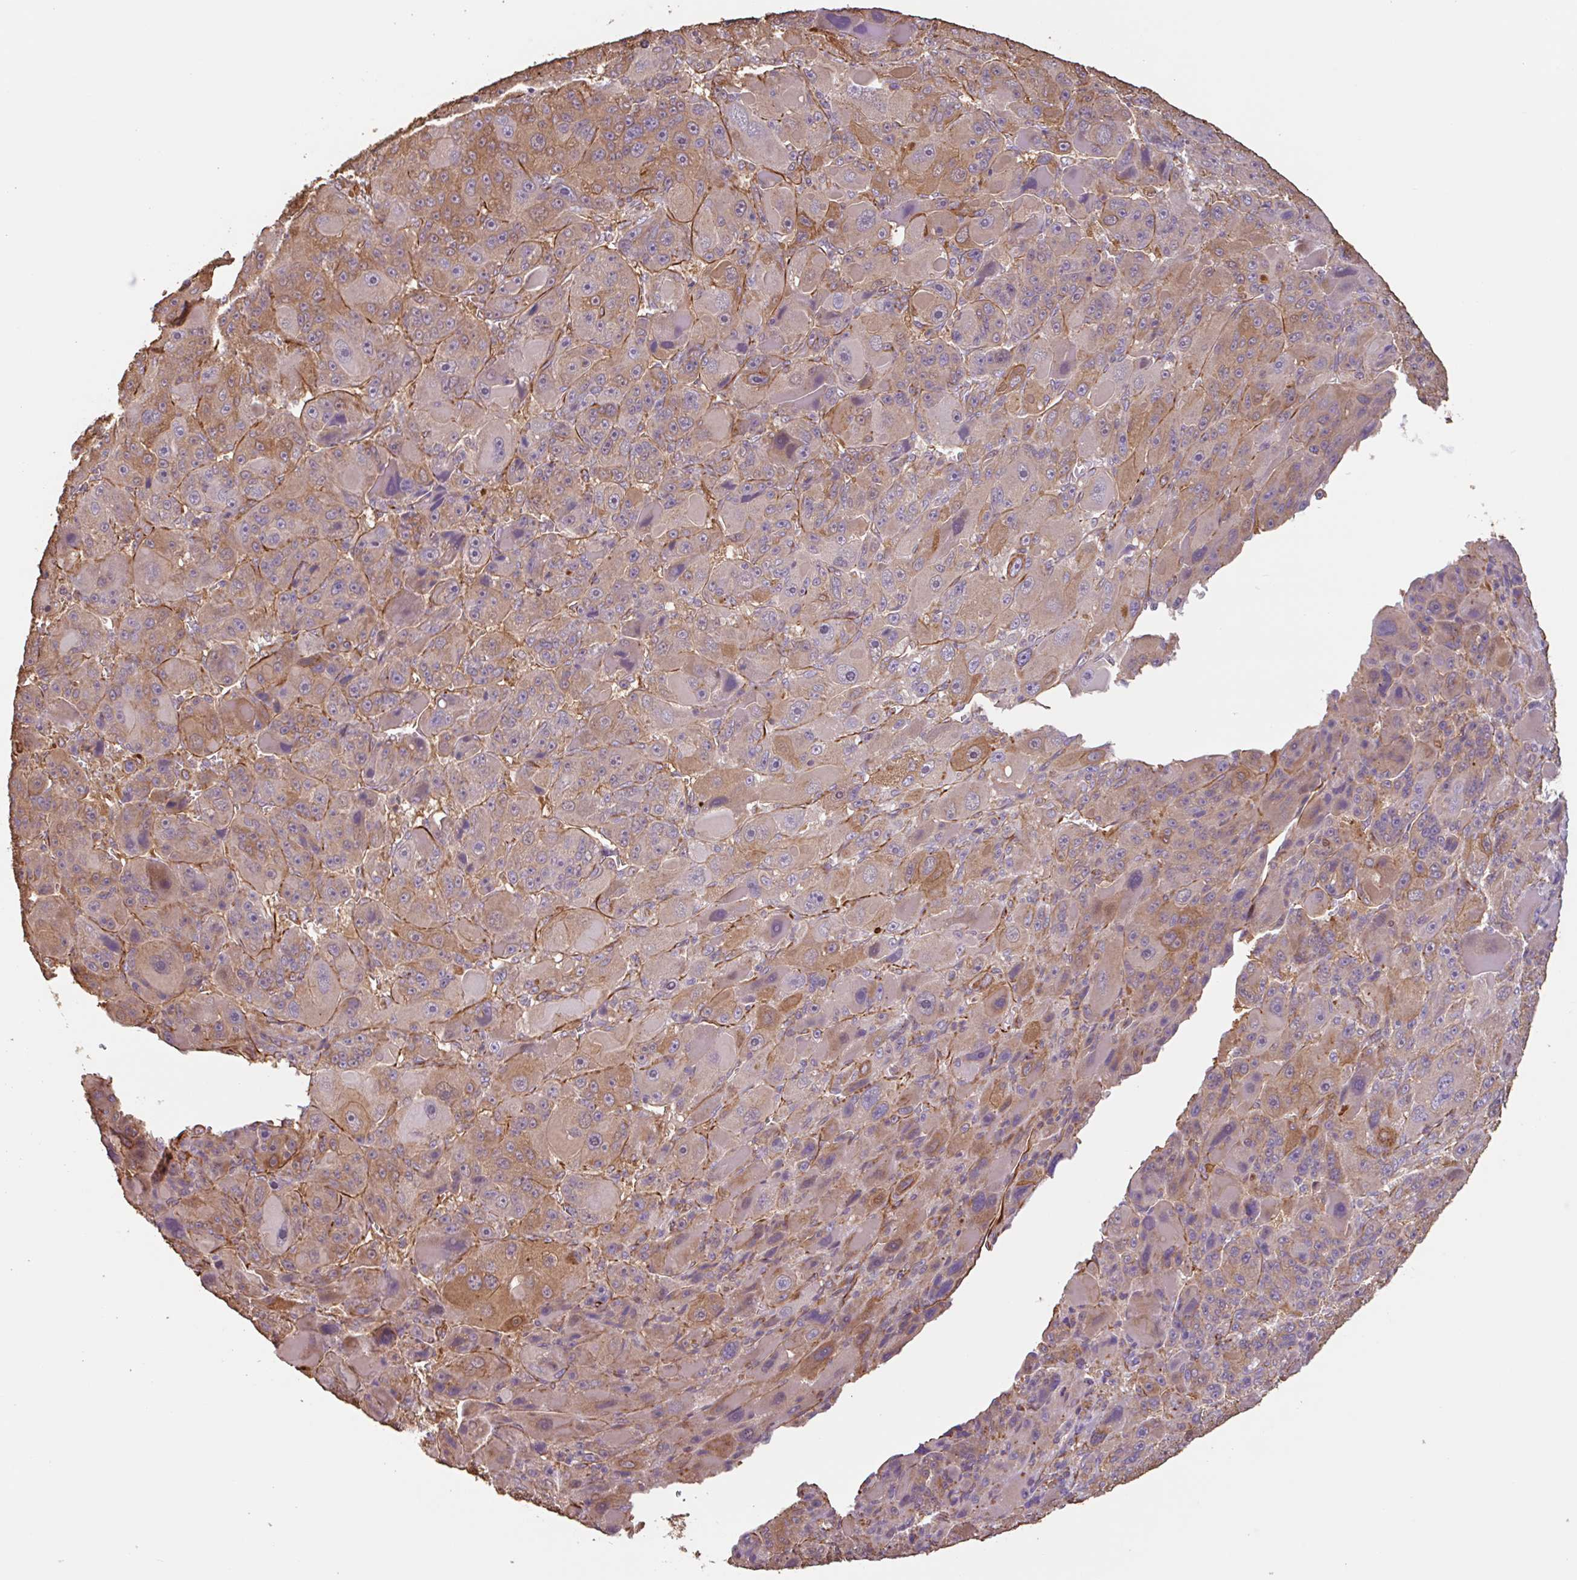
{"staining": {"intensity": "moderate", "quantity": ">75%", "location": "cytoplasmic/membranous"}, "tissue": "liver cancer", "cell_type": "Tumor cells", "image_type": "cancer", "snomed": [{"axis": "morphology", "description": "Carcinoma, Hepatocellular, NOS"}, {"axis": "topography", "description": "Liver"}], "caption": "This is an image of IHC staining of liver cancer, which shows moderate positivity in the cytoplasmic/membranous of tumor cells.", "gene": "ZNF790", "patient": {"sex": "male", "age": 76}}